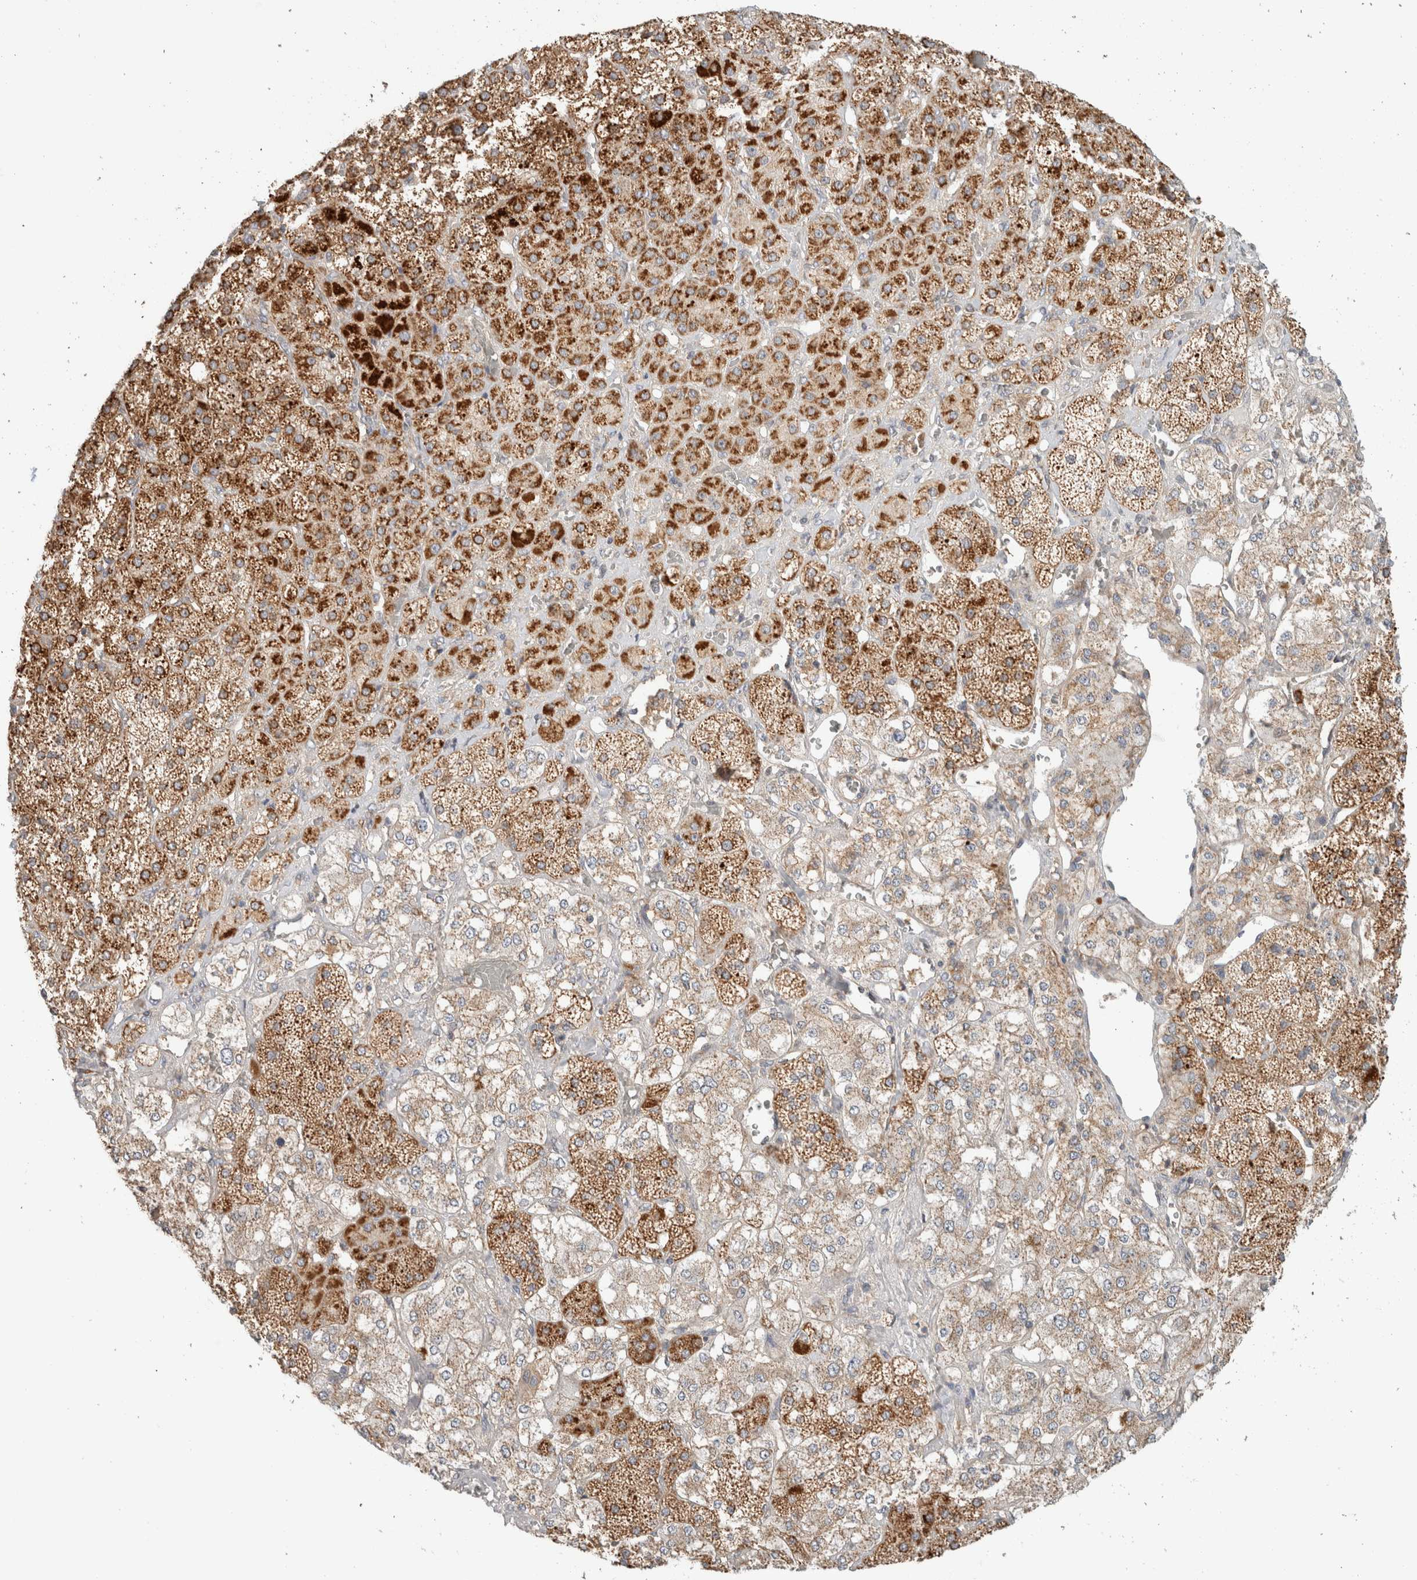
{"staining": {"intensity": "strong", "quantity": ">75%", "location": "cytoplasmic/membranous"}, "tissue": "adrenal gland", "cell_type": "Glandular cells", "image_type": "normal", "snomed": [{"axis": "morphology", "description": "Normal tissue, NOS"}, {"axis": "topography", "description": "Adrenal gland"}], "caption": "Strong cytoplasmic/membranous expression for a protein is seen in approximately >75% of glandular cells of unremarkable adrenal gland using immunohistochemistry (IHC).", "gene": "MRM3", "patient": {"sex": "male", "age": 57}}